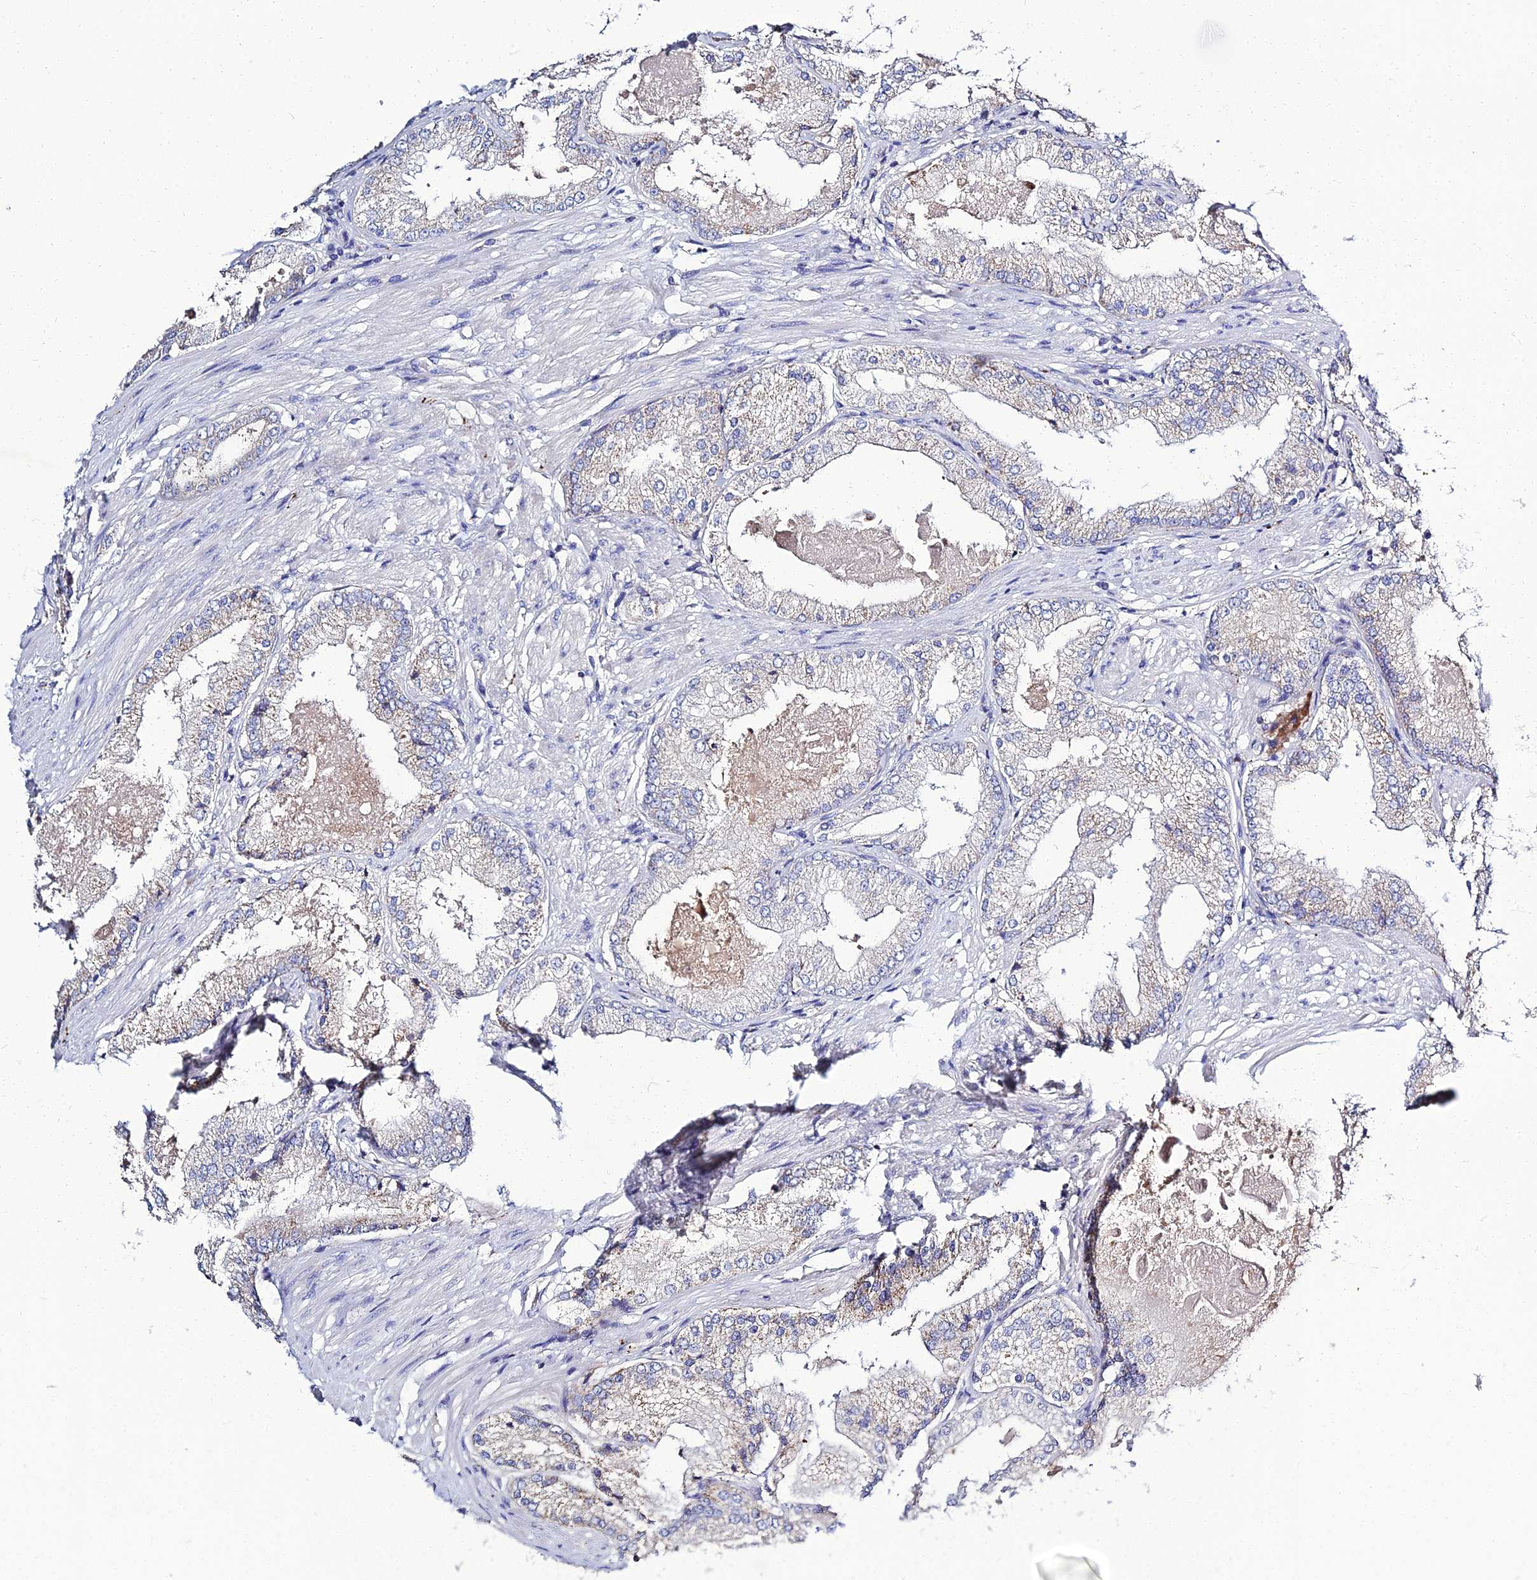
{"staining": {"intensity": "moderate", "quantity": "<25%", "location": "cytoplasmic/membranous"}, "tissue": "prostate cancer", "cell_type": "Tumor cells", "image_type": "cancer", "snomed": [{"axis": "morphology", "description": "Adenocarcinoma, Low grade"}, {"axis": "topography", "description": "Prostate"}], "caption": "The image shows staining of prostate cancer (adenocarcinoma (low-grade)), revealing moderate cytoplasmic/membranous protein positivity (brown color) within tumor cells.", "gene": "NPY", "patient": {"sex": "male", "age": 68}}